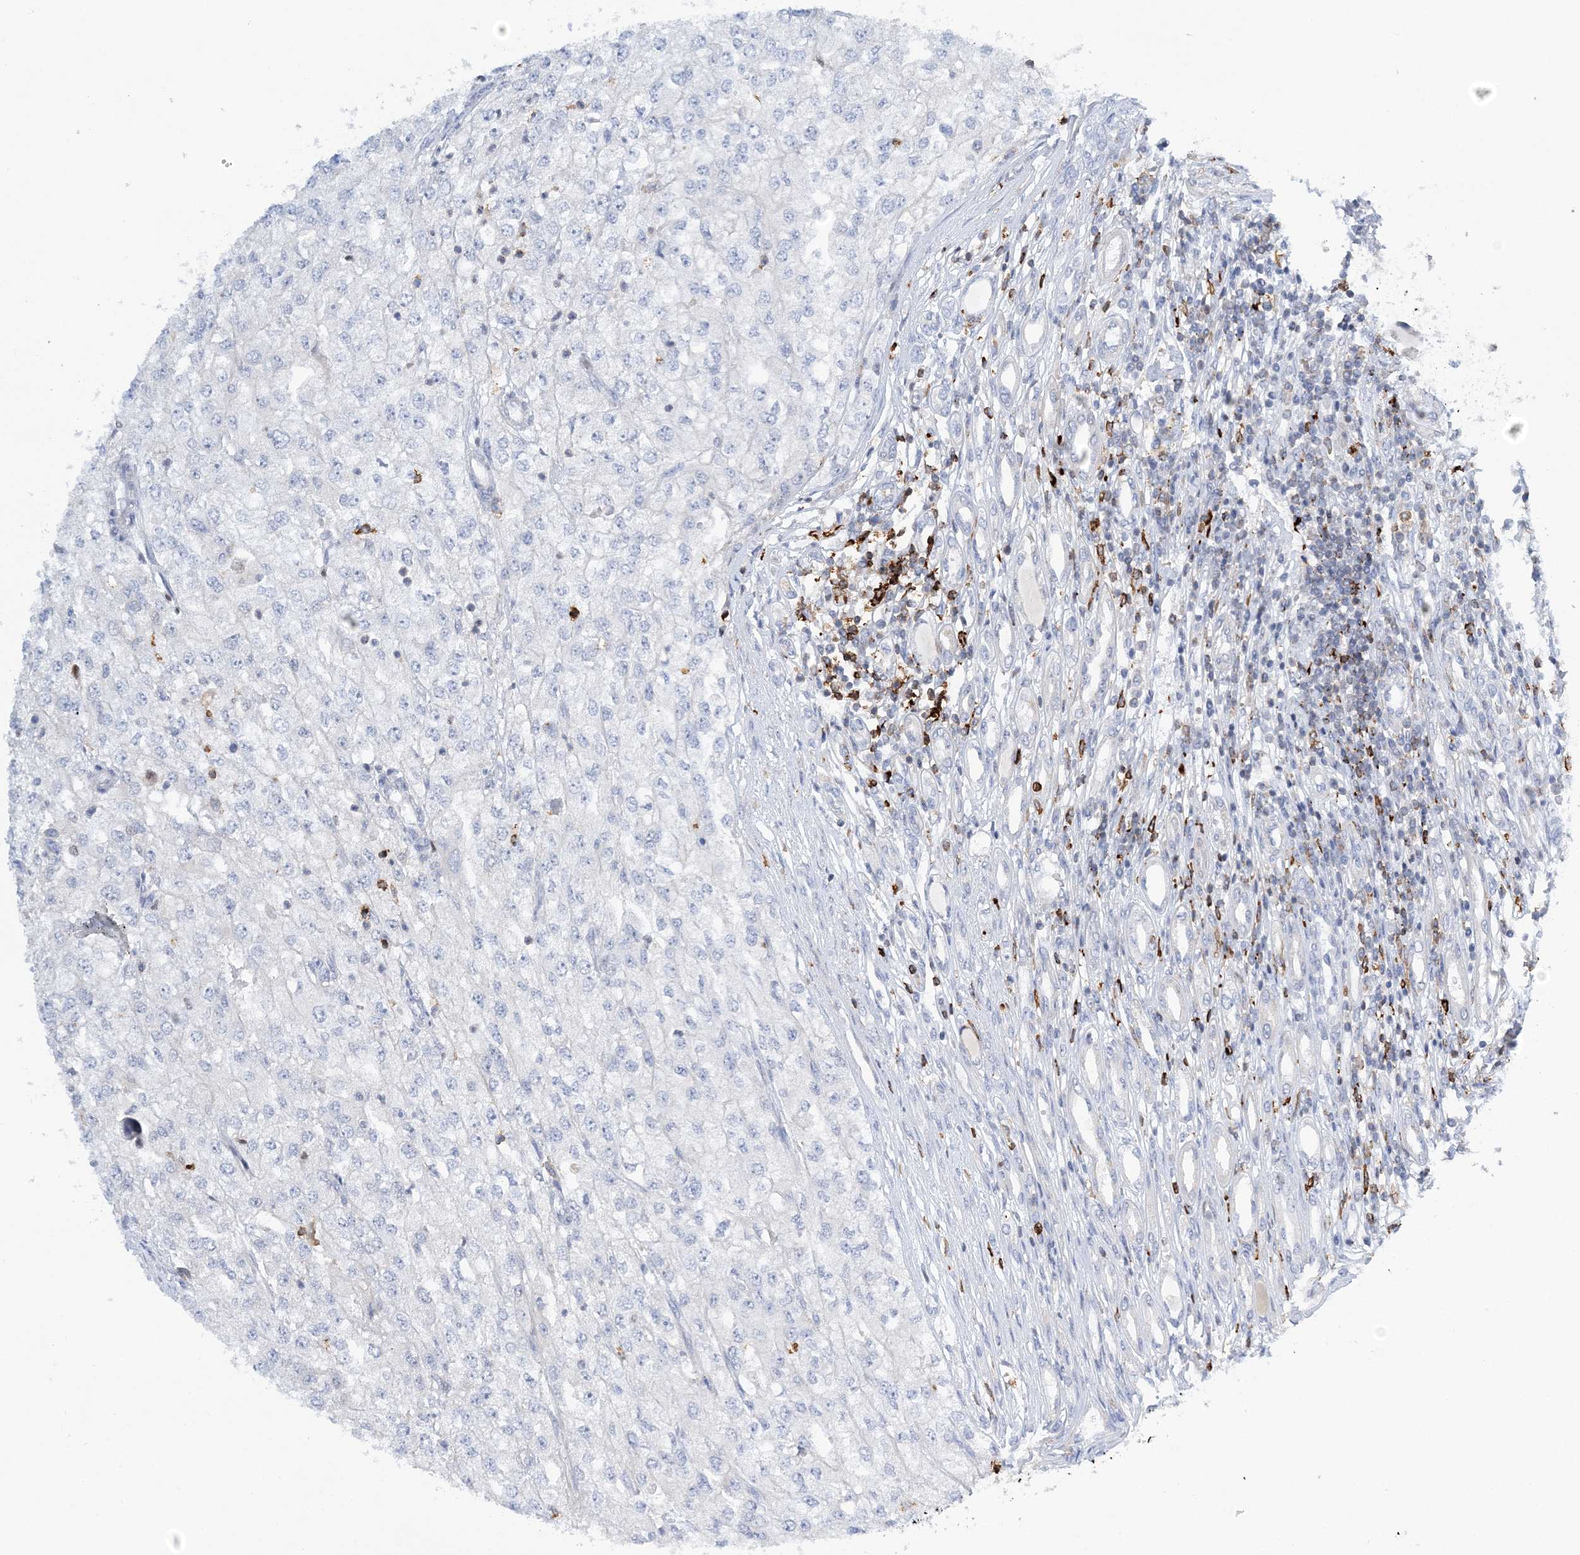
{"staining": {"intensity": "negative", "quantity": "none", "location": "none"}, "tissue": "renal cancer", "cell_type": "Tumor cells", "image_type": "cancer", "snomed": [{"axis": "morphology", "description": "Adenocarcinoma, NOS"}, {"axis": "topography", "description": "Kidney"}], "caption": "Immunohistochemistry of renal adenocarcinoma displays no expression in tumor cells. The staining is performed using DAB brown chromogen with nuclei counter-stained in using hematoxylin.", "gene": "PRMT9", "patient": {"sex": "female", "age": 54}}